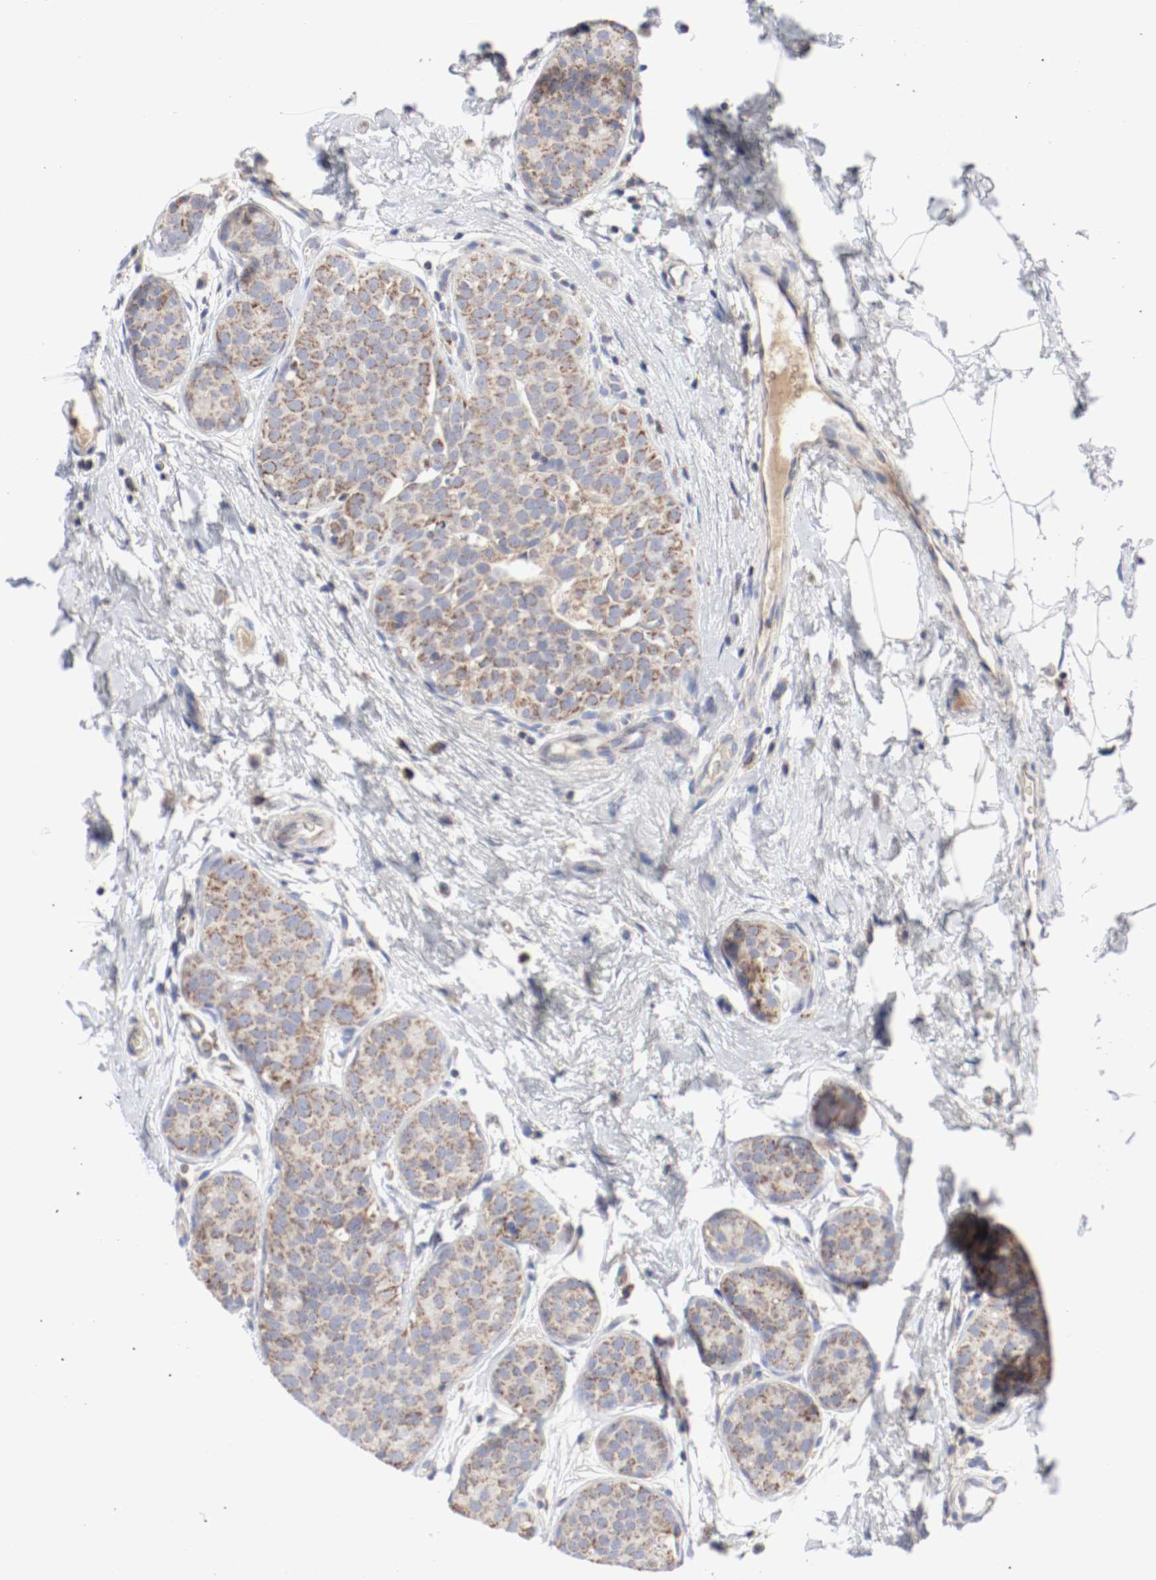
{"staining": {"intensity": "moderate", "quantity": ">75%", "location": "cytoplasmic/membranous"}, "tissue": "breast cancer", "cell_type": "Tumor cells", "image_type": "cancer", "snomed": [{"axis": "morphology", "description": "Lobular carcinoma, in situ"}, {"axis": "morphology", "description": "Lobular carcinoma"}, {"axis": "topography", "description": "Breast"}], "caption": "Immunohistochemistry histopathology image of human breast cancer stained for a protein (brown), which exhibits medium levels of moderate cytoplasmic/membranous expression in about >75% of tumor cells.", "gene": "AFG3L2", "patient": {"sex": "female", "age": 41}}